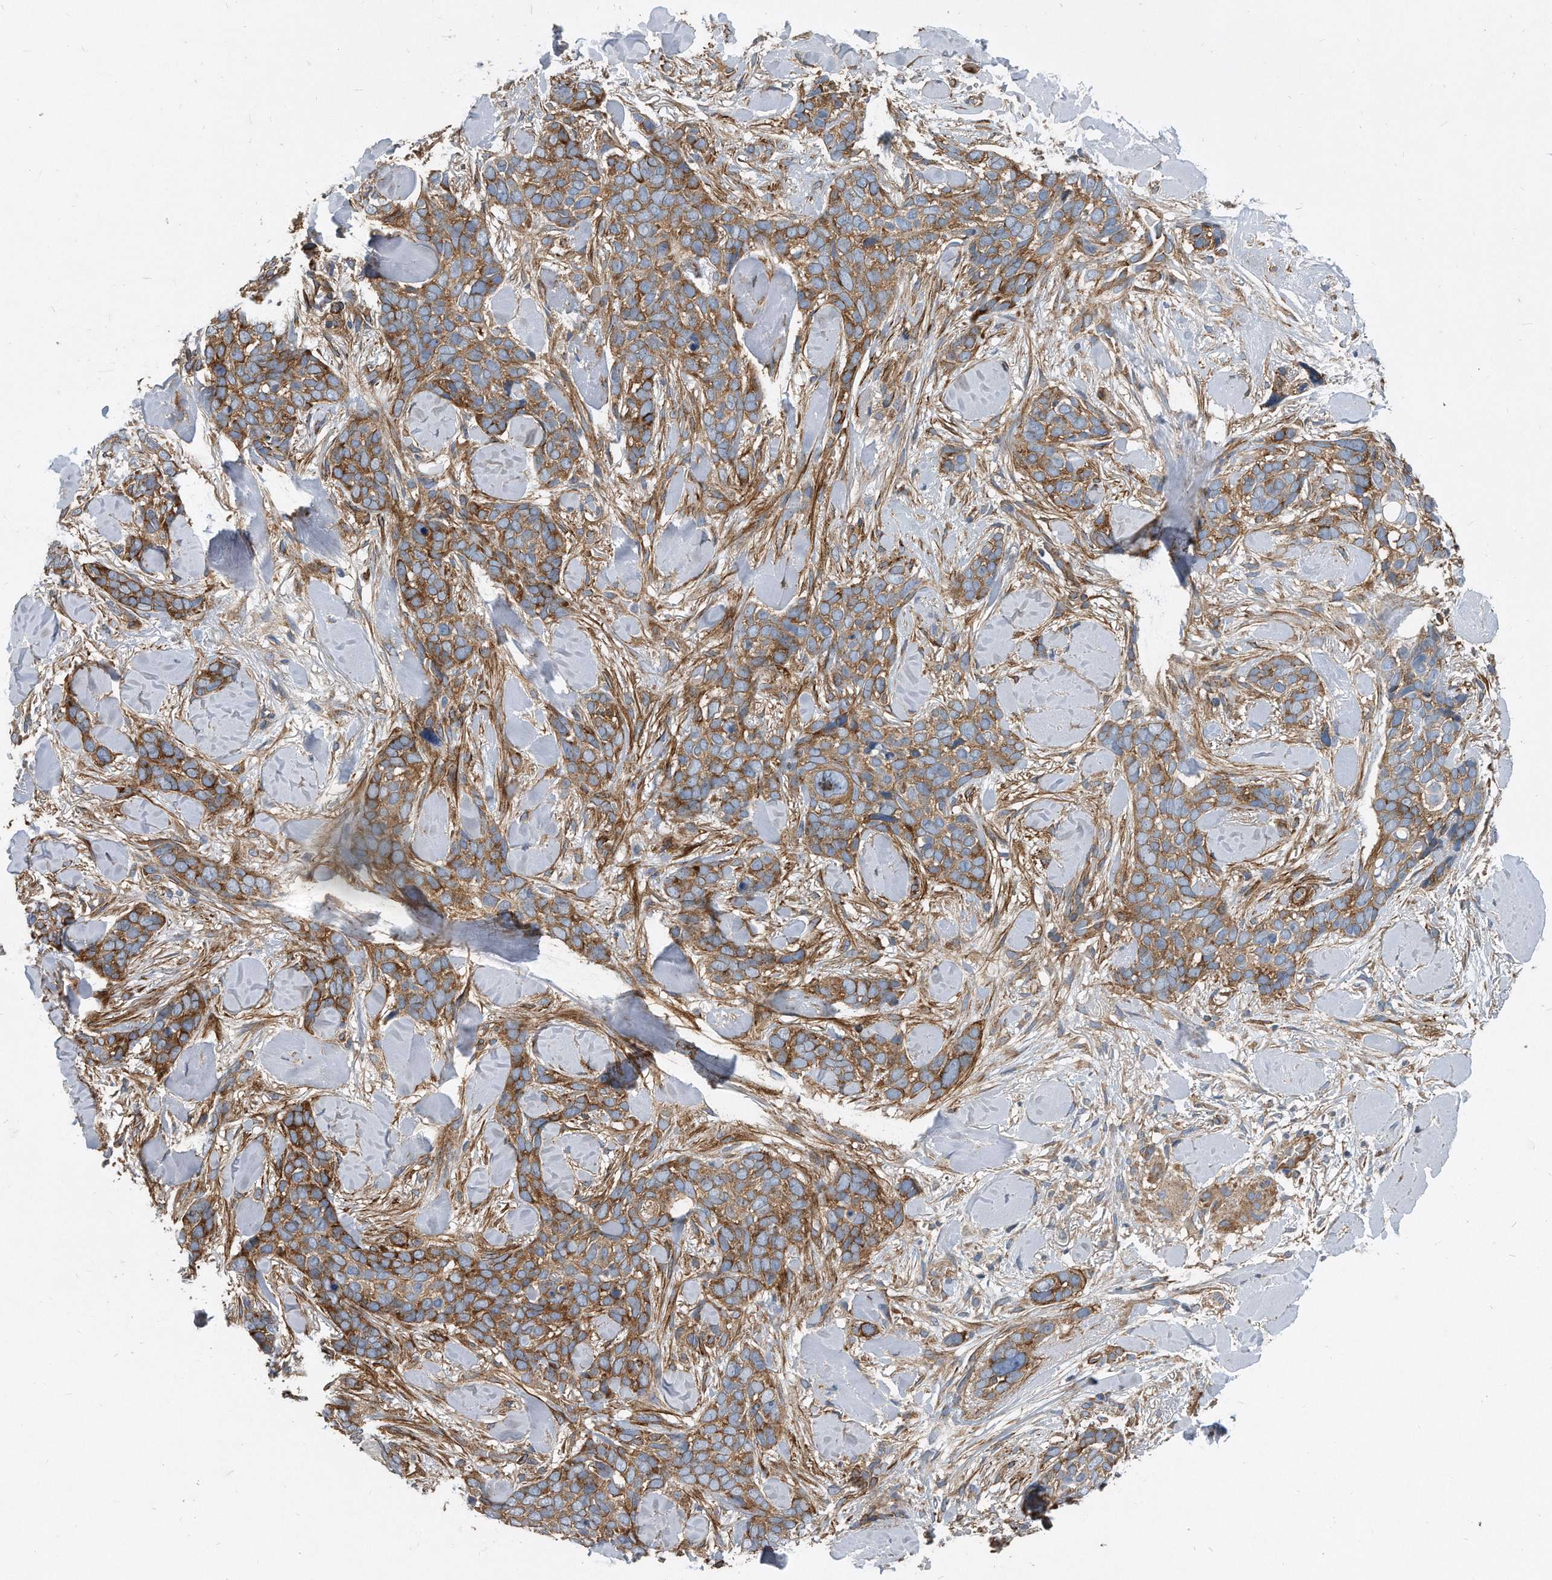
{"staining": {"intensity": "moderate", "quantity": ">75%", "location": "cytoplasmic/membranous"}, "tissue": "skin cancer", "cell_type": "Tumor cells", "image_type": "cancer", "snomed": [{"axis": "morphology", "description": "Basal cell carcinoma"}, {"axis": "topography", "description": "Skin"}], "caption": "Immunohistochemistry (IHC) micrograph of neoplastic tissue: skin cancer (basal cell carcinoma) stained using IHC exhibits medium levels of moderate protein expression localized specifically in the cytoplasmic/membranous of tumor cells, appearing as a cytoplasmic/membranous brown color.", "gene": "EIF2B4", "patient": {"sex": "female", "age": 82}}